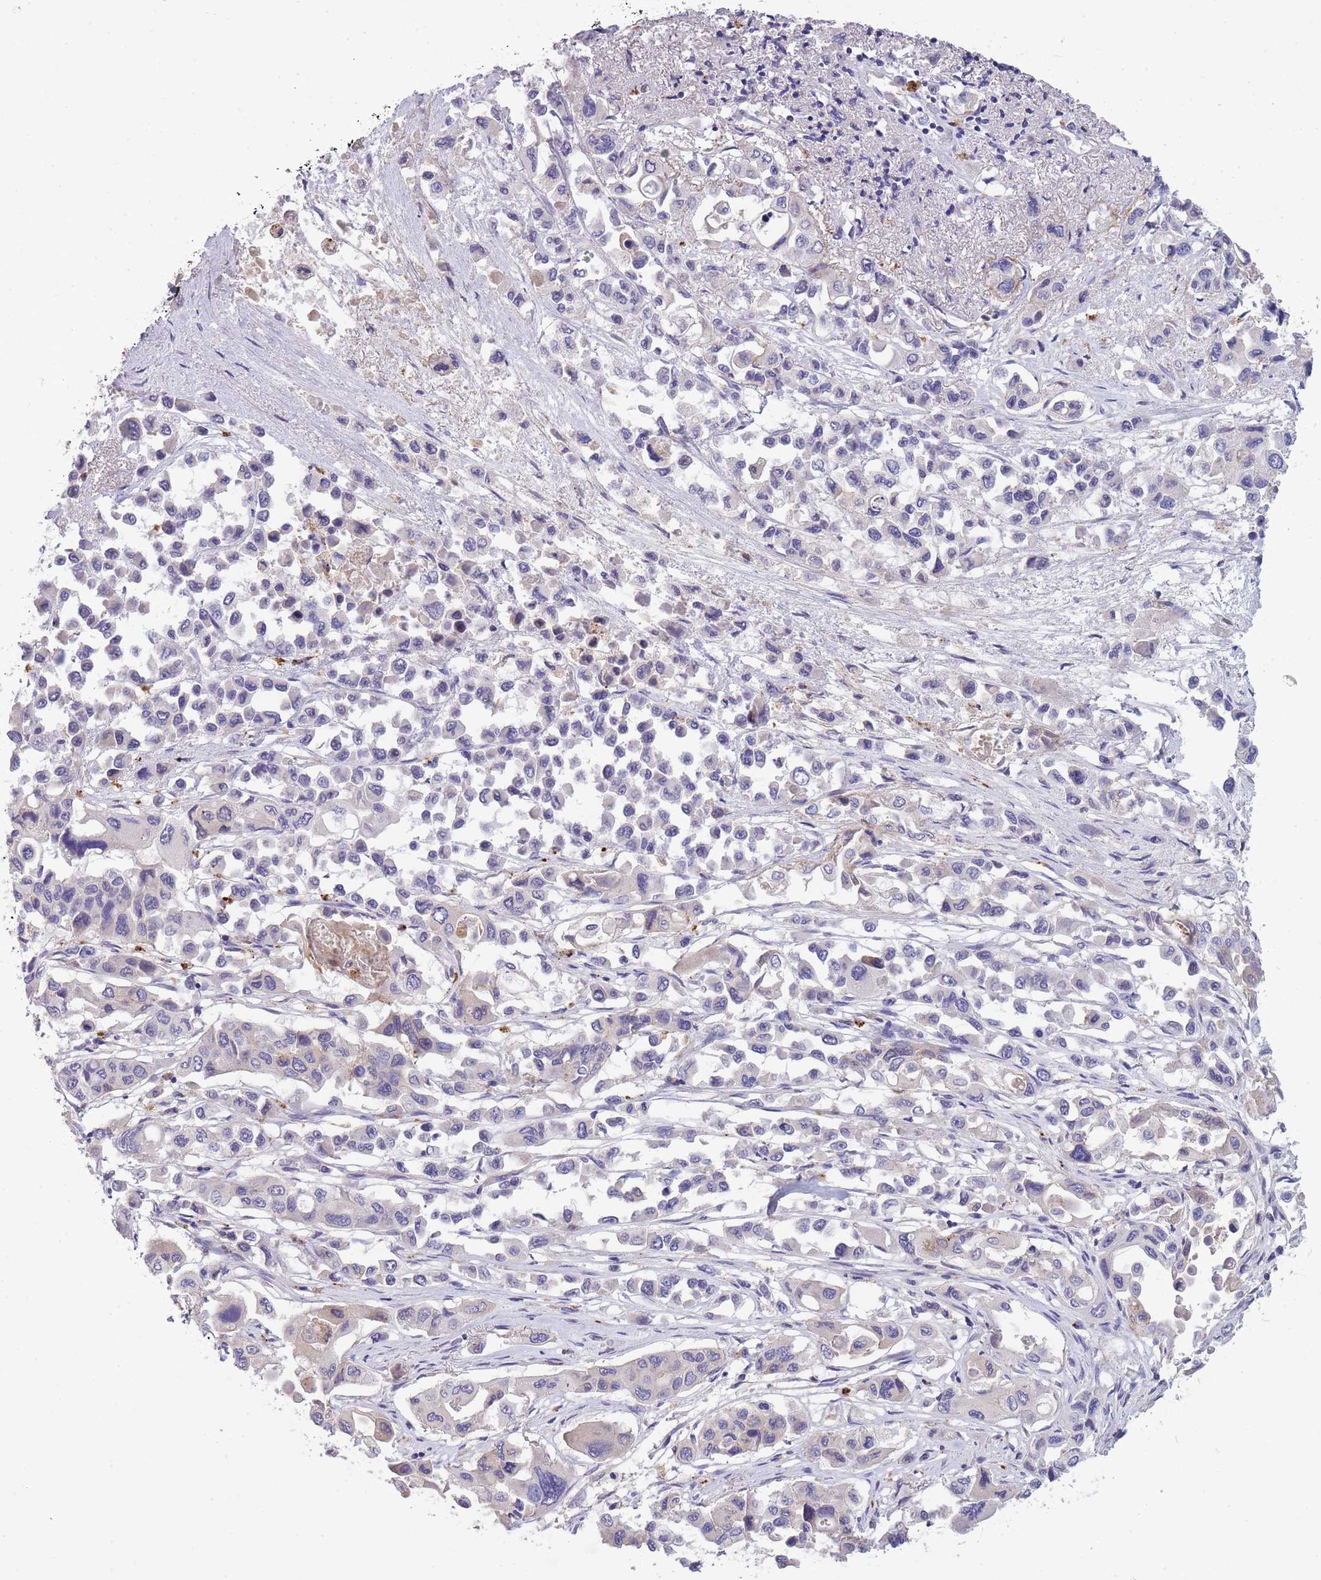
{"staining": {"intensity": "negative", "quantity": "none", "location": "none"}, "tissue": "pancreatic cancer", "cell_type": "Tumor cells", "image_type": "cancer", "snomed": [{"axis": "morphology", "description": "Adenocarcinoma, NOS"}, {"axis": "topography", "description": "Pancreas"}], "caption": "The histopathology image shows no significant staining in tumor cells of adenocarcinoma (pancreatic).", "gene": "TRIM61", "patient": {"sex": "male", "age": 92}}